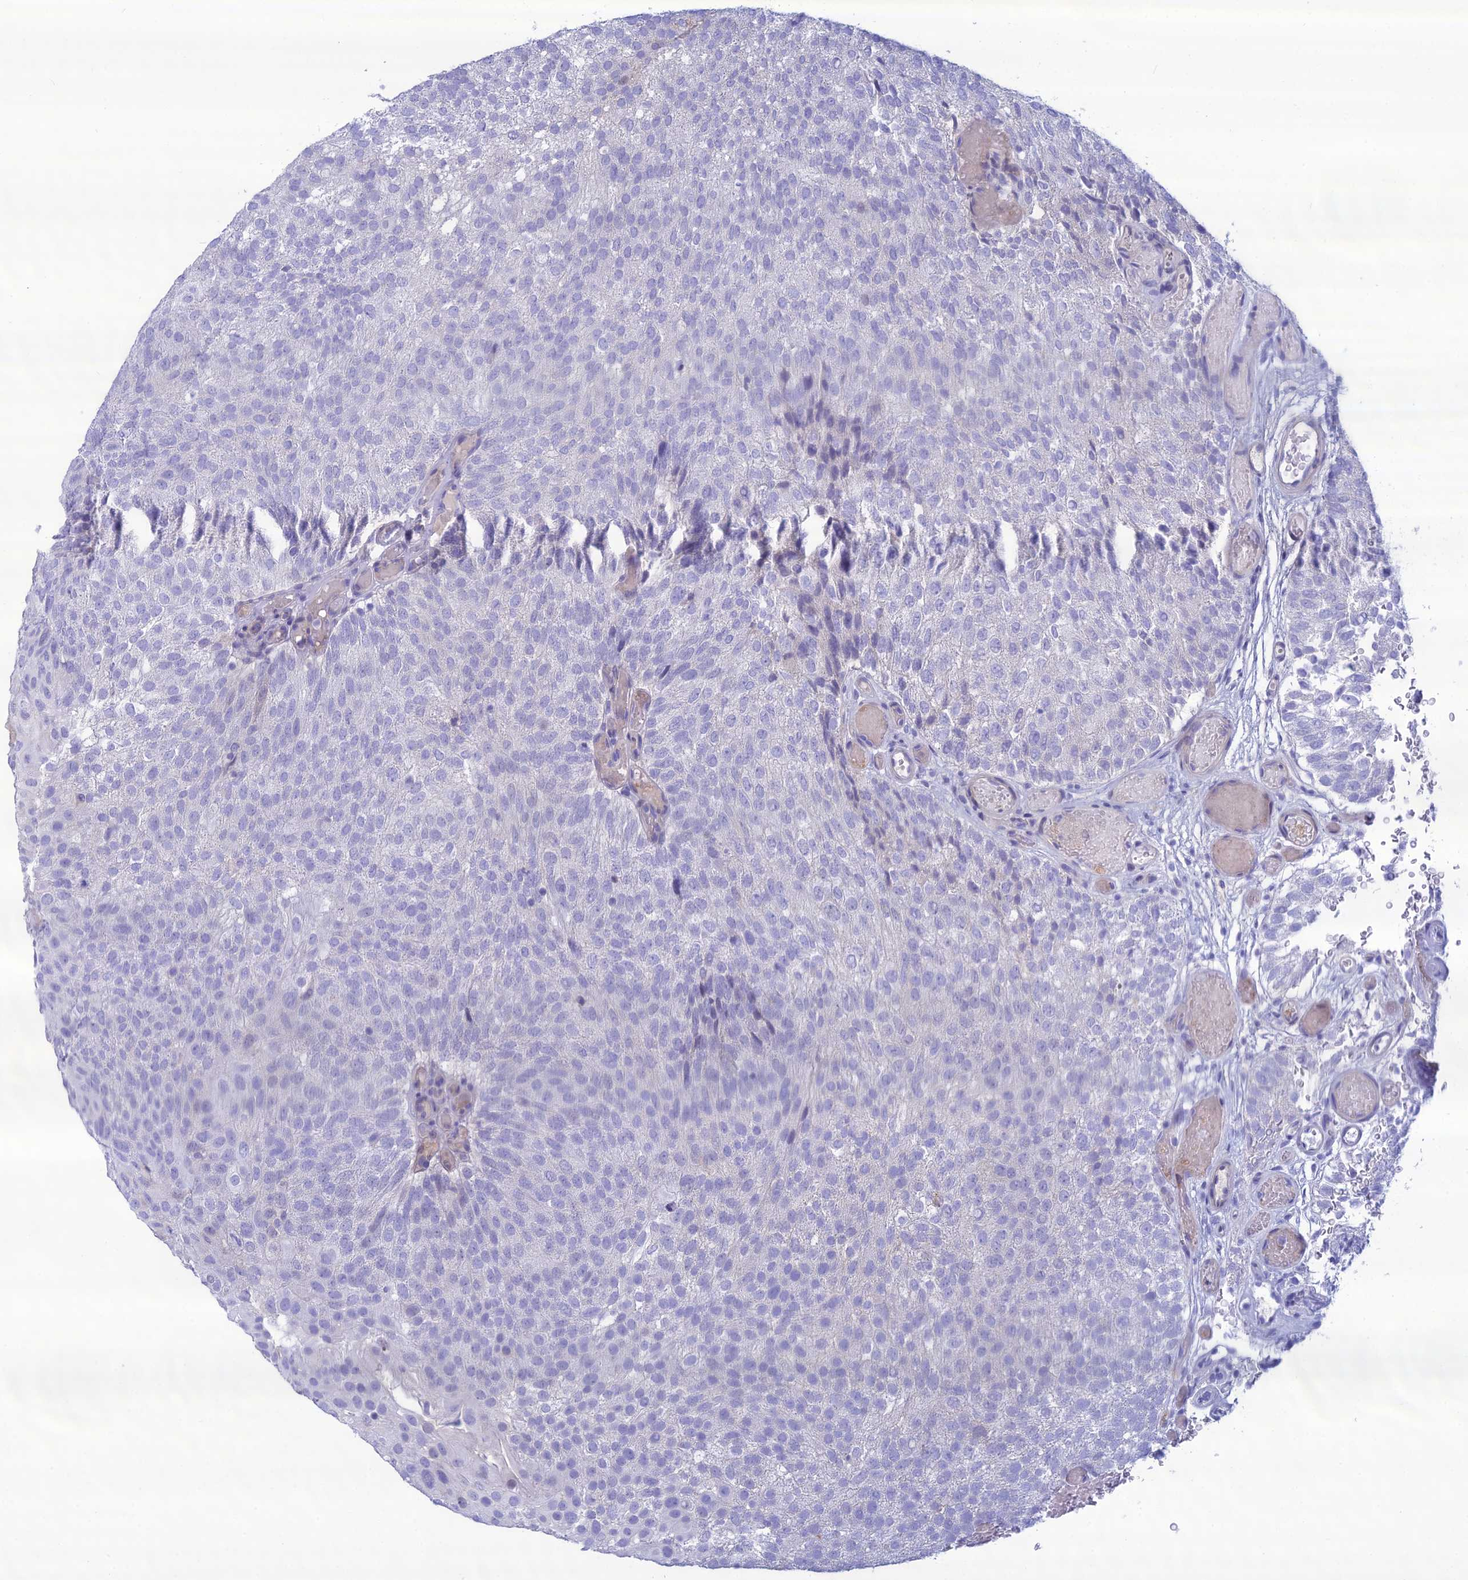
{"staining": {"intensity": "negative", "quantity": "none", "location": "none"}, "tissue": "urothelial cancer", "cell_type": "Tumor cells", "image_type": "cancer", "snomed": [{"axis": "morphology", "description": "Urothelial carcinoma, Low grade"}, {"axis": "topography", "description": "Urinary bladder"}], "caption": "This micrograph is of urothelial cancer stained with immunohistochemistry to label a protein in brown with the nuclei are counter-stained blue. There is no expression in tumor cells. (DAB immunohistochemistry visualized using brightfield microscopy, high magnification).", "gene": "CRB2", "patient": {"sex": "male", "age": 78}}